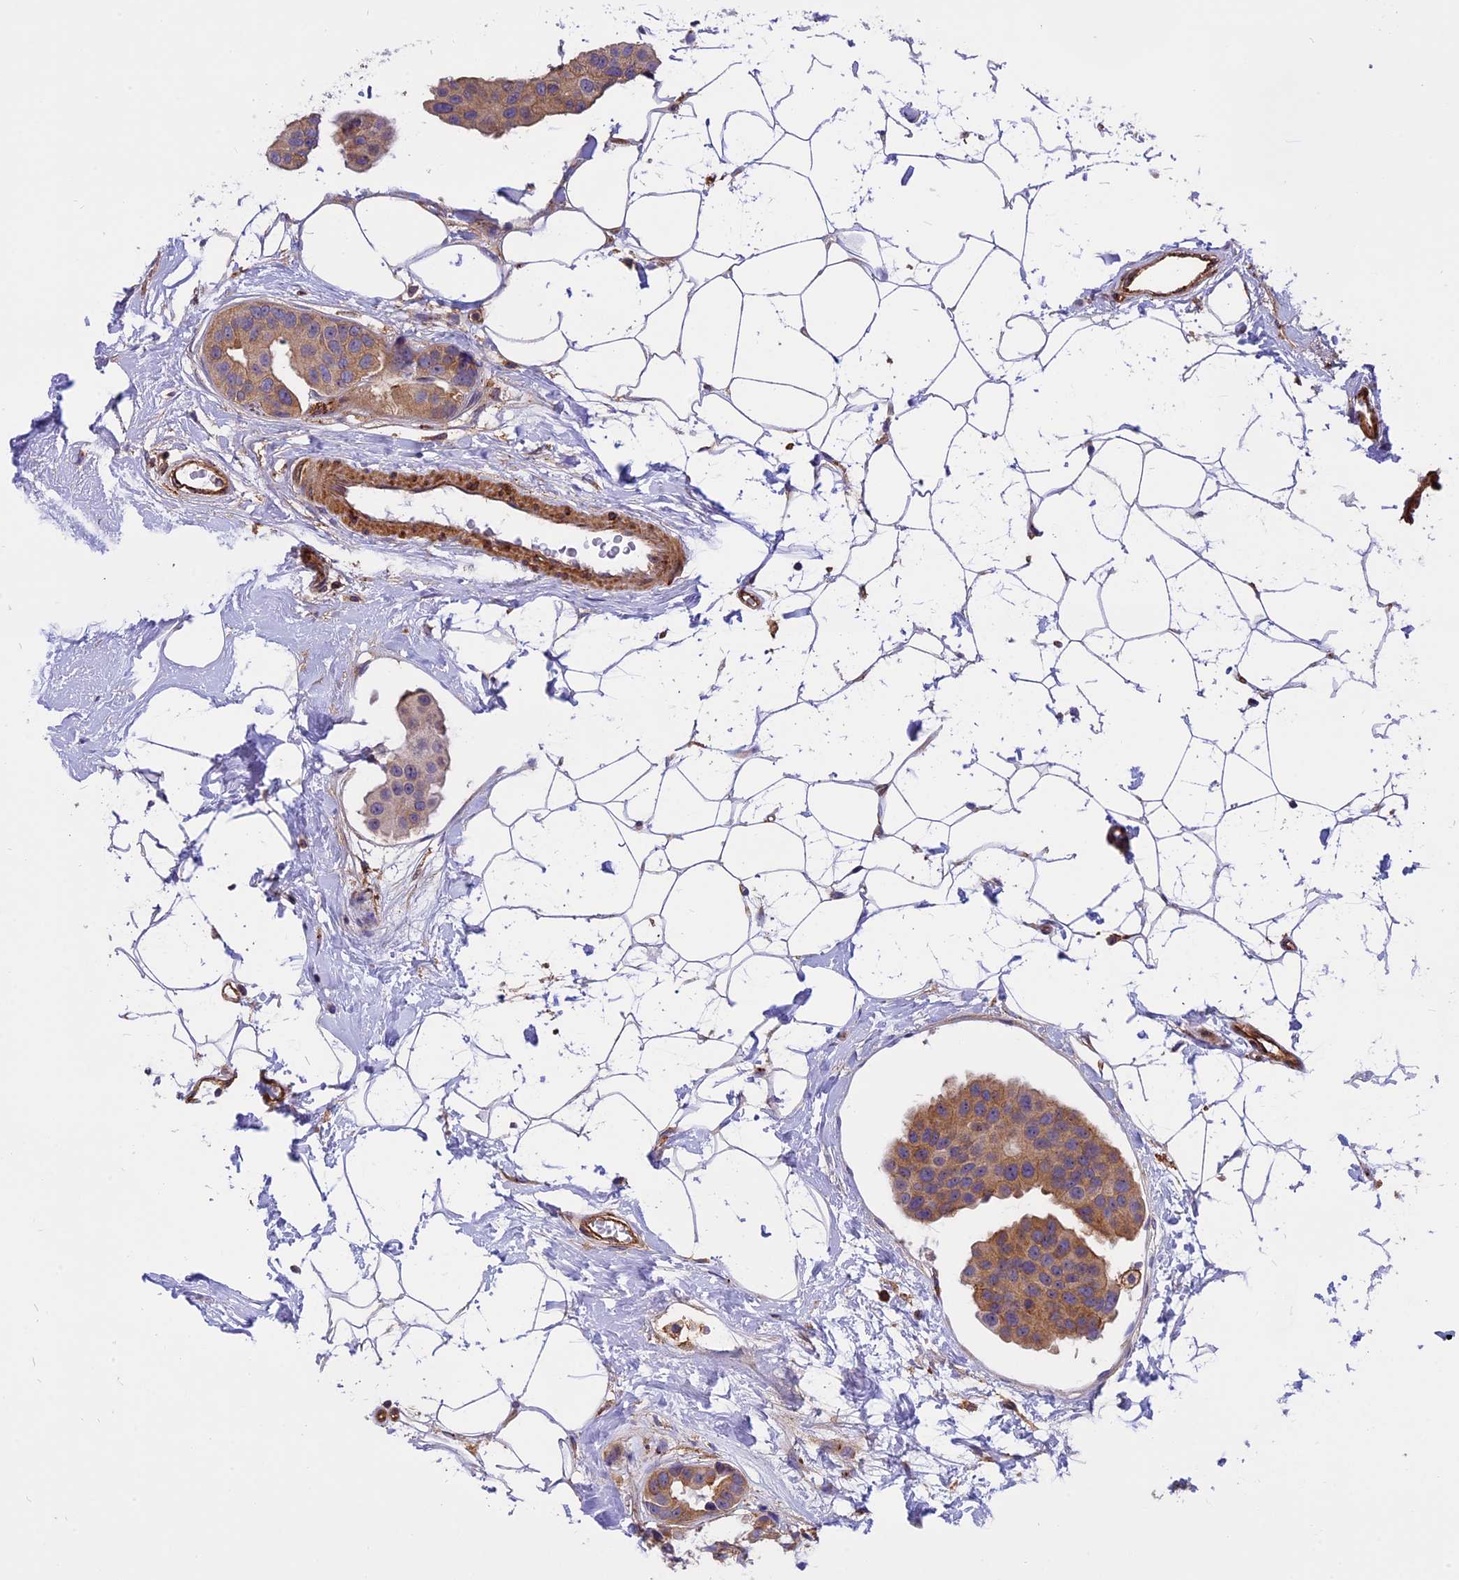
{"staining": {"intensity": "moderate", "quantity": ">75%", "location": "cytoplasmic/membranous"}, "tissue": "breast cancer", "cell_type": "Tumor cells", "image_type": "cancer", "snomed": [{"axis": "morphology", "description": "Normal tissue, NOS"}, {"axis": "morphology", "description": "Duct carcinoma"}, {"axis": "topography", "description": "Breast"}], "caption": "High-magnification brightfield microscopy of invasive ductal carcinoma (breast) stained with DAB (brown) and counterstained with hematoxylin (blue). tumor cells exhibit moderate cytoplasmic/membranous staining is seen in about>75% of cells.", "gene": "EHBP1L1", "patient": {"sex": "female", "age": 39}}